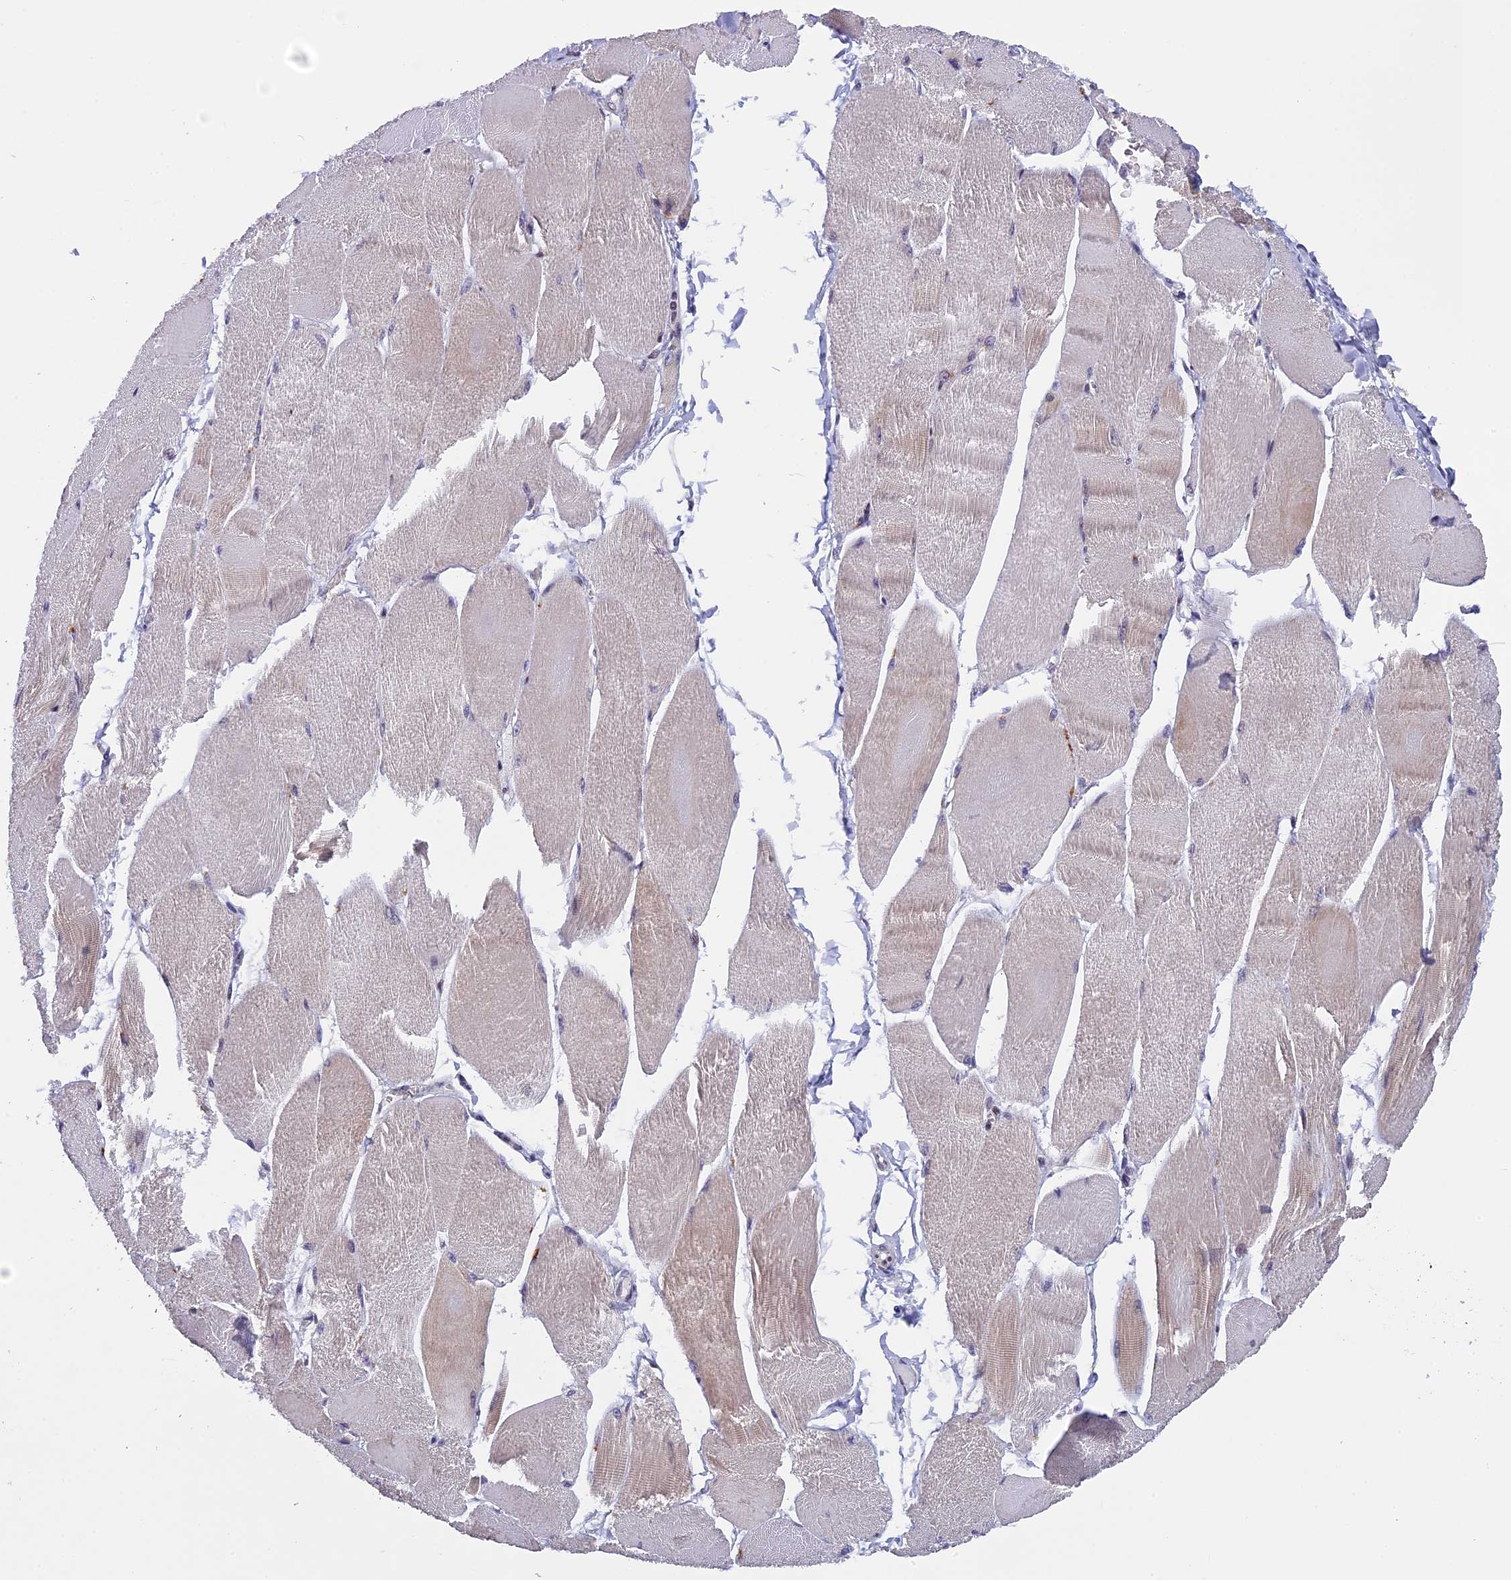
{"staining": {"intensity": "weak", "quantity": "25%-75%", "location": "cytoplasmic/membranous,nuclear"}, "tissue": "skeletal muscle", "cell_type": "Myocytes", "image_type": "normal", "snomed": [{"axis": "morphology", "description": "Normal tissue, NOS"}, {"axis": "morphology", "description": "Basal cell carcinoma"}, {"axis": "topography", "description": "Skeletal muscle"}], "caption": "Immunohistochemical staining of unremarkable human skeletal muscle demonstrates weak cytoplasmic/membranous,nuclear protein expression in approximately 25%-75% of myocytes.", "gene": "ZNF317", "patient": {"sex": "female", "age": 64}}